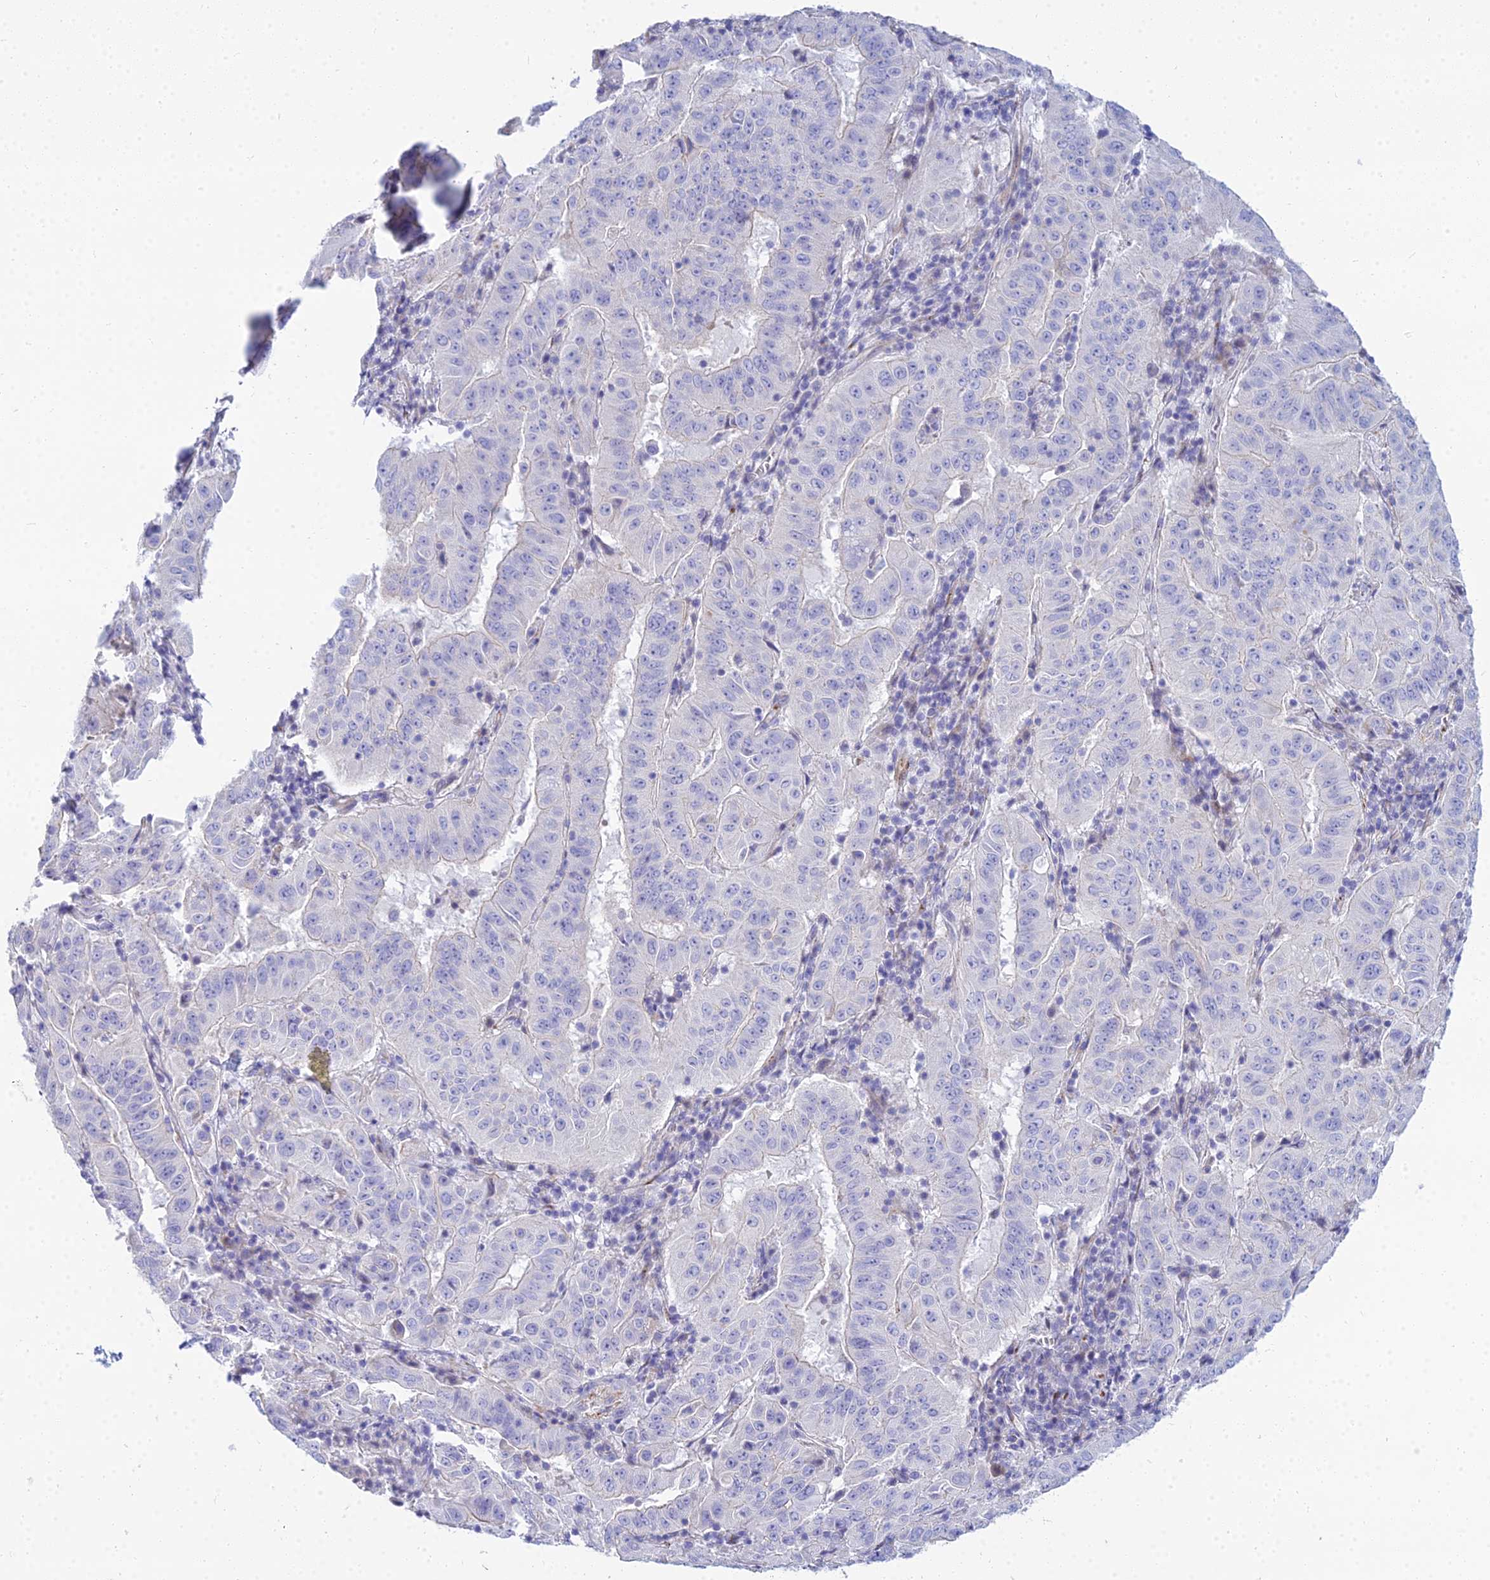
{"staining": {"intensity": "negative", "quantity": "none", "location": "none"}, "tissue": "pancreatic cancer", "cell_type": "Tumor cells", "image_type": "cancer", "snomed": [{"axis": "morphology", "description": "Adenocarcinoma, NOS"}, {"axis": "topography", "description": "Pancreas"}], "caption": "Tumor cells are negative for protein expression in human pancreatic adenocarcinoma.", "gene": "SMIM24", "patient": {"sex": "male", "age": 63}}